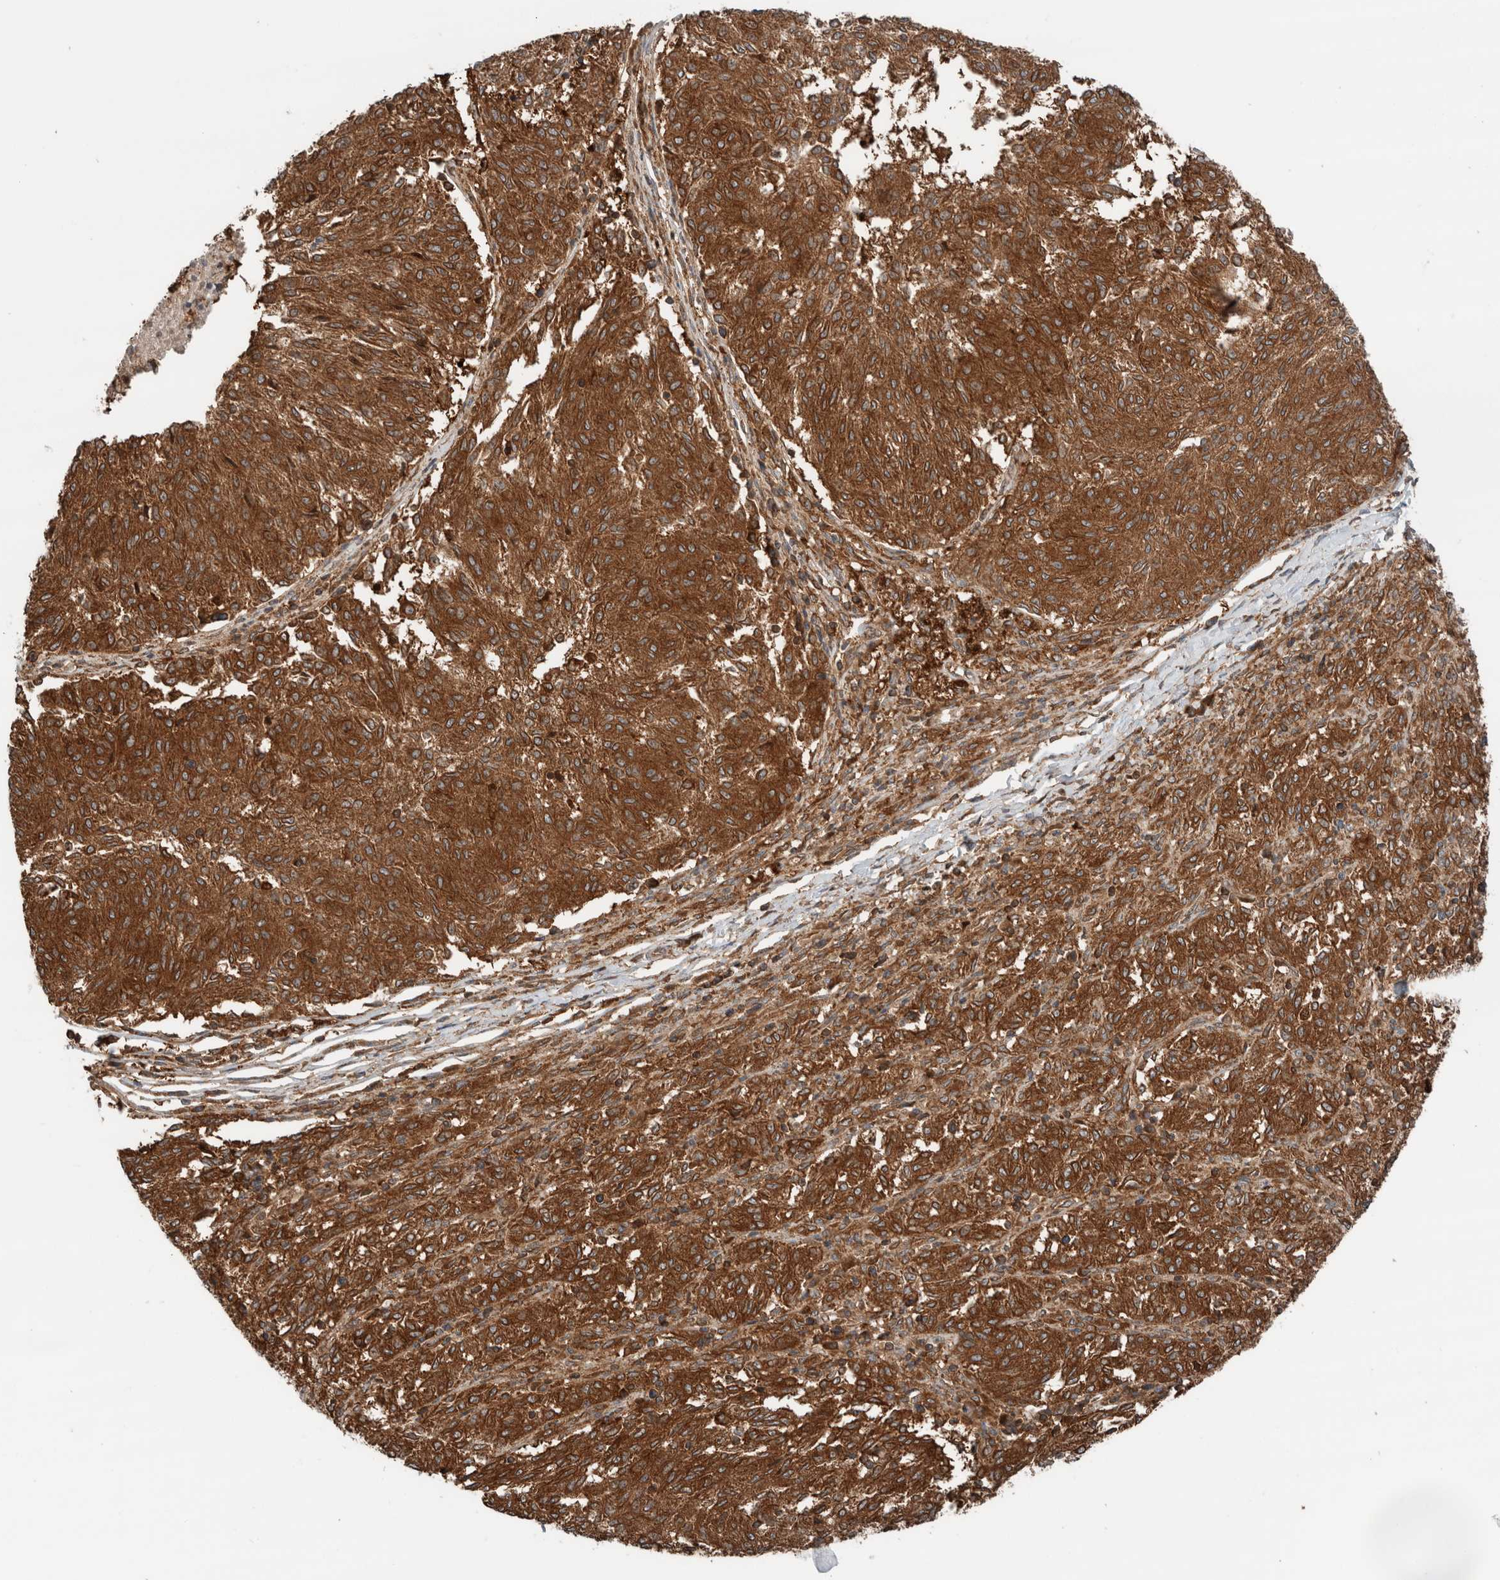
{"staining": {"intensity": "strong", "quantity": ">75%", "location": "cytoplasmic/membranous"}, "tissue": "melanoma", "cell_type": "Tumor cells", "image_type": "cancer", "snomed": [{"axis": "morphology", "description": "Malignant melanoma, NOS"}, {"axis": "topography", "description": "Skin"}], "caption": "Immunohistochemistry (IHC) of malignant melanoma shows high levels of strong cytoplasmic/membranous positivity in approximately >75% of tumor cells.", "gene": "XPNPEP1", "patient": {"sex": "female", "age": 72}}